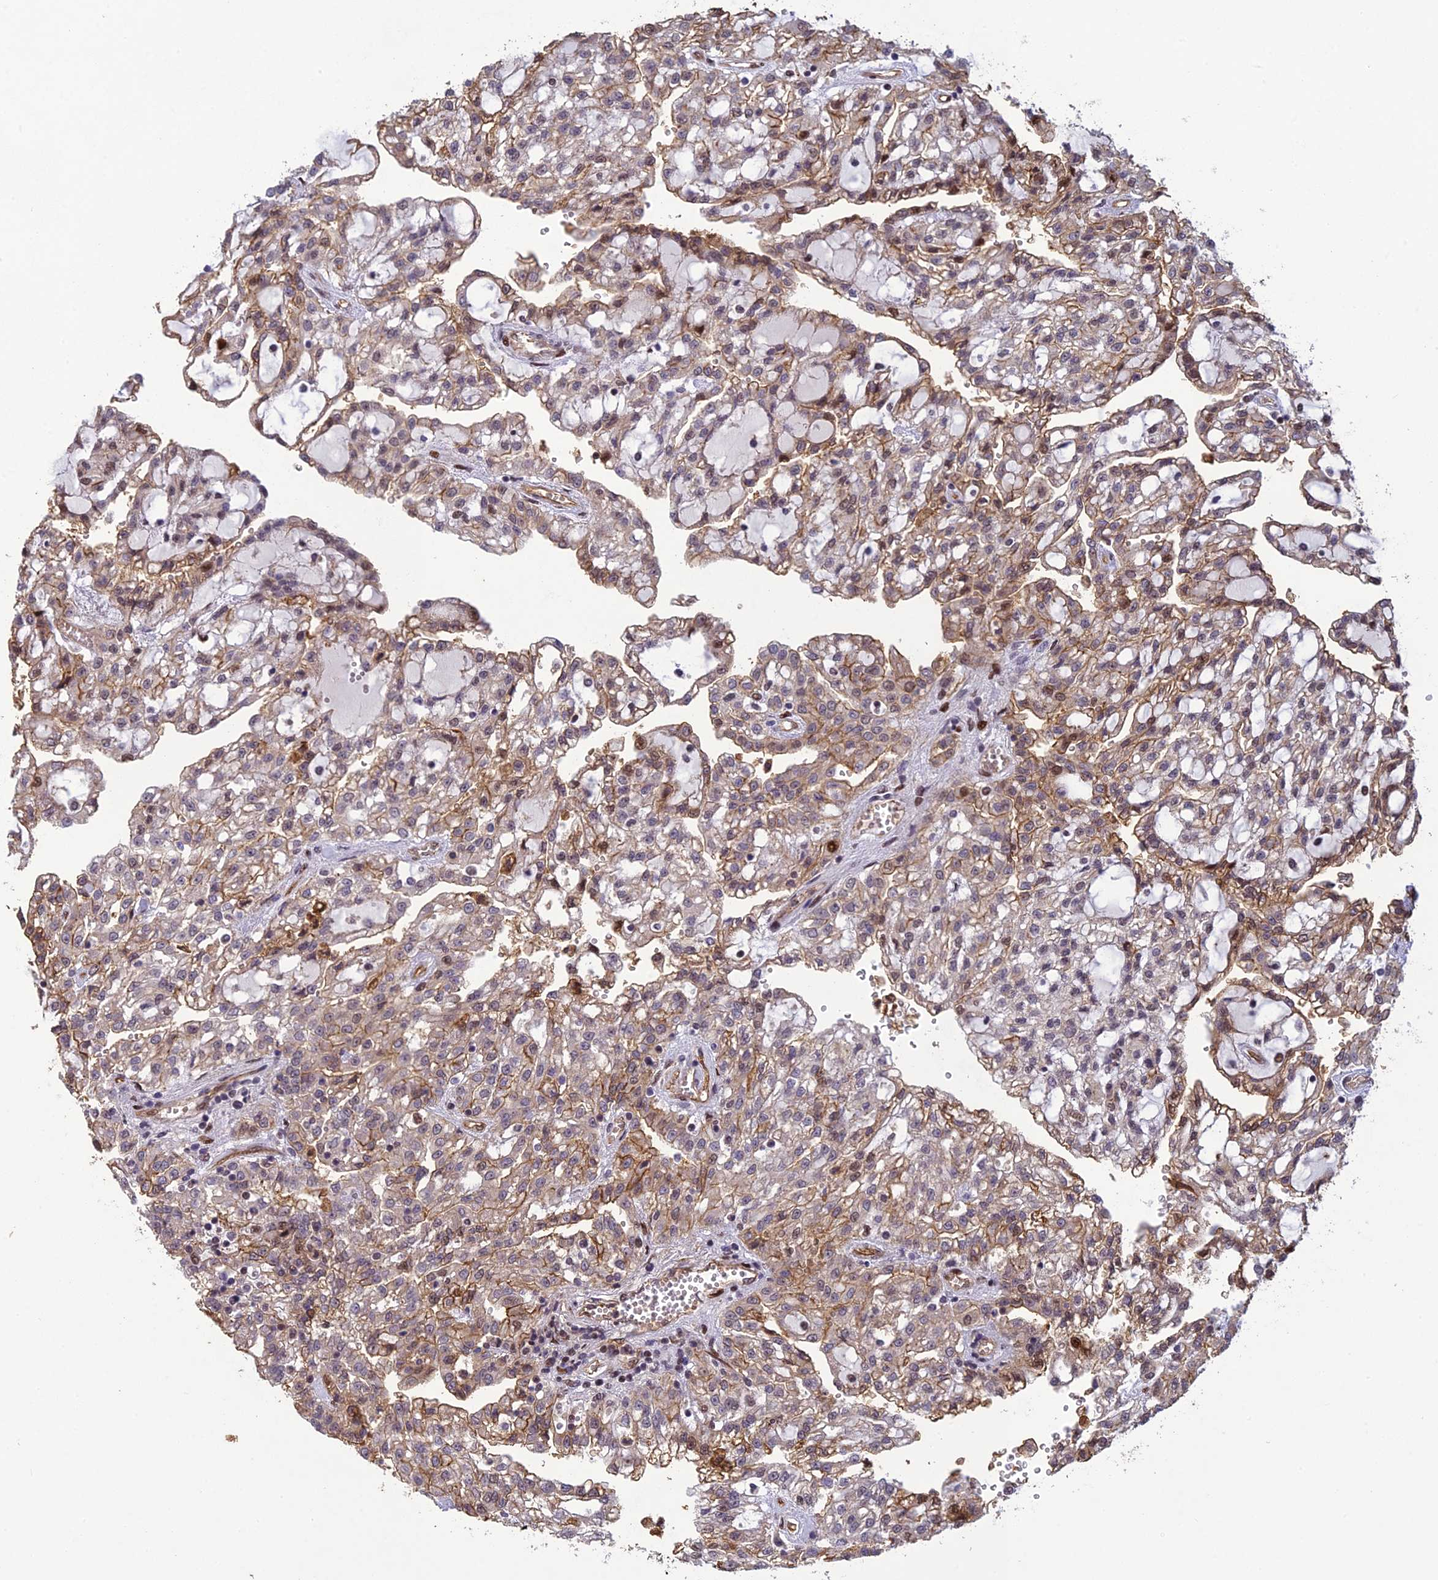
{"staining": {"intensity": "moderate", "quantity": "25%-75%", "location": "cytoplasmic/membranous,nuclear"}, "tissue": "renal cancer", "cell_type": "Tumor cells", "image_type": "cancer", "snomed": [{"axis": "morphology", "description": "Adenocarcinoma, NOS"}, {"axis": "topography", "description": "Kidney"}], "caption": "Immunohistochemistry (IHC) photomicrograph of neoplastic tissue: adenocarcinoma (renal) stained using IHC reveals medium levels of moderate protein expression localized specifically in the cytoplasmic/membranous and nuclear of tumor cells, appearing as a cytoplasmic/membranous and nuclear brown color.", "gene": "RANBP3", "patient": {"sex": "male", "age": 63}}